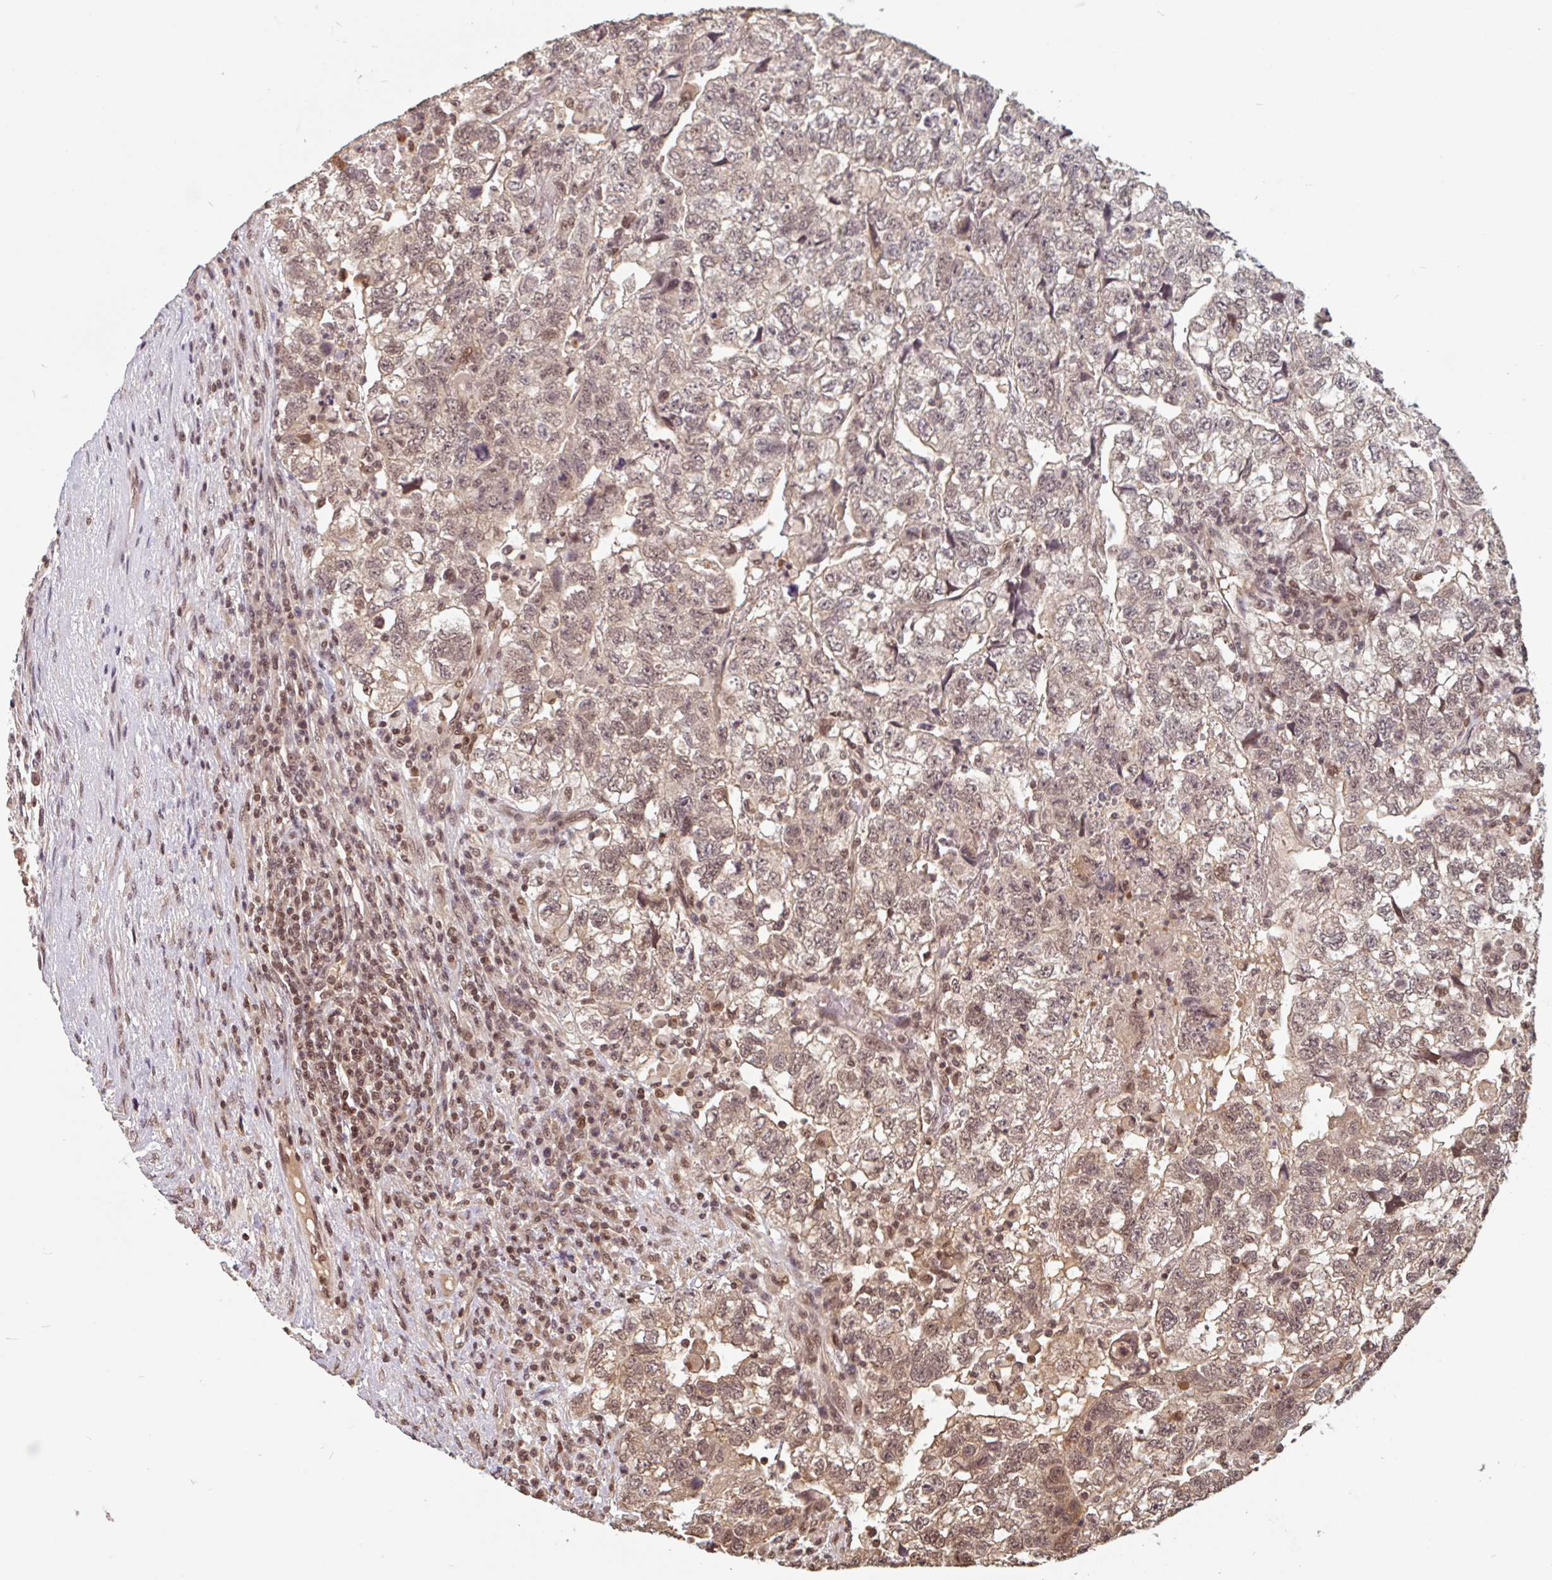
{"staining": {"intensity": "weak", "quantity": ">75%", "location": "nuclear"}, "tissue": "testis cancer", "cell_type": "Tumor cells", "image_type": "cancer", "snomed": [{"axis": "morphology", "description": "Normal tissue, NOS"}, {"axis": "morphology", "description": "Carcinoma, Embryonal, NOS"}, {"axis": "topography", "description": "Testis"}], "caption": "High-magnification brightfield microscopy of testis cancer stained with DAB (brown) and counterstained with hematoxylin (blue). tumor cells exhibit weak nuclear positivity is present in approximately>75% of cells.", "gene": "DR1", "patient": {"sex": "male", "age": 36}}